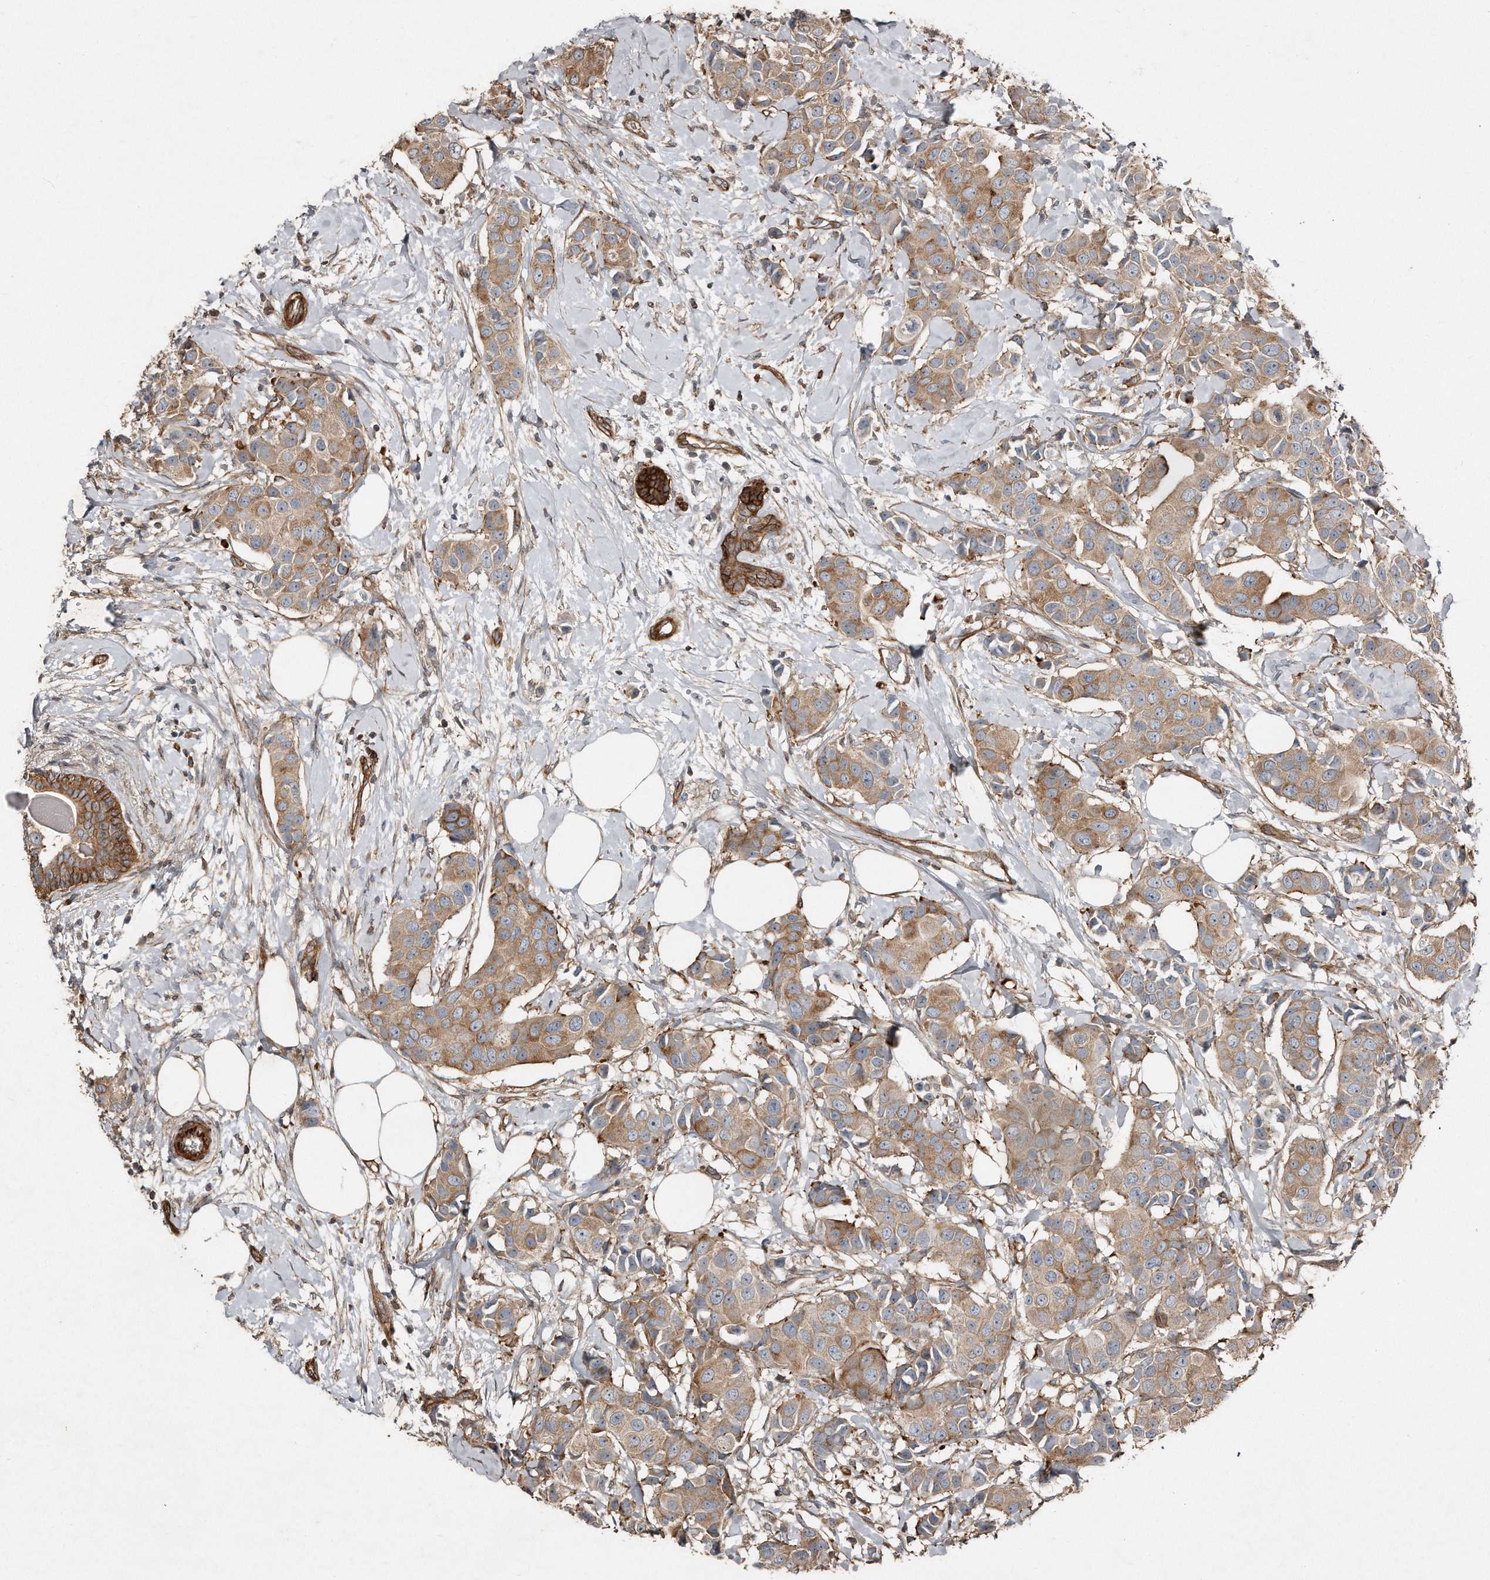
{"staining": {"intensity": "moderate", "quantity": ">75%", "location": "cytoplasmic/membranous"}, "tissue": "breast cancer", "cell_type": "Tumor cells", "image_type": "cancer", "snomed": [{"axis": "morphology", "description": "Normal tissue, NOS"}, {"axis": "morphology", "description": "Duct carcinoma"}, {"axis": "topography", "description": "Breast"}], "caption": "The photomicrograph demonstrates staining of breast cancer (infiltrating ductal carcinoma), revealing moderate cytoplasmic/membranous protein positivity (brown color) within tumor cells.", "gene": "SNAP47", "patient": {"sex": "female", "age": 39}}